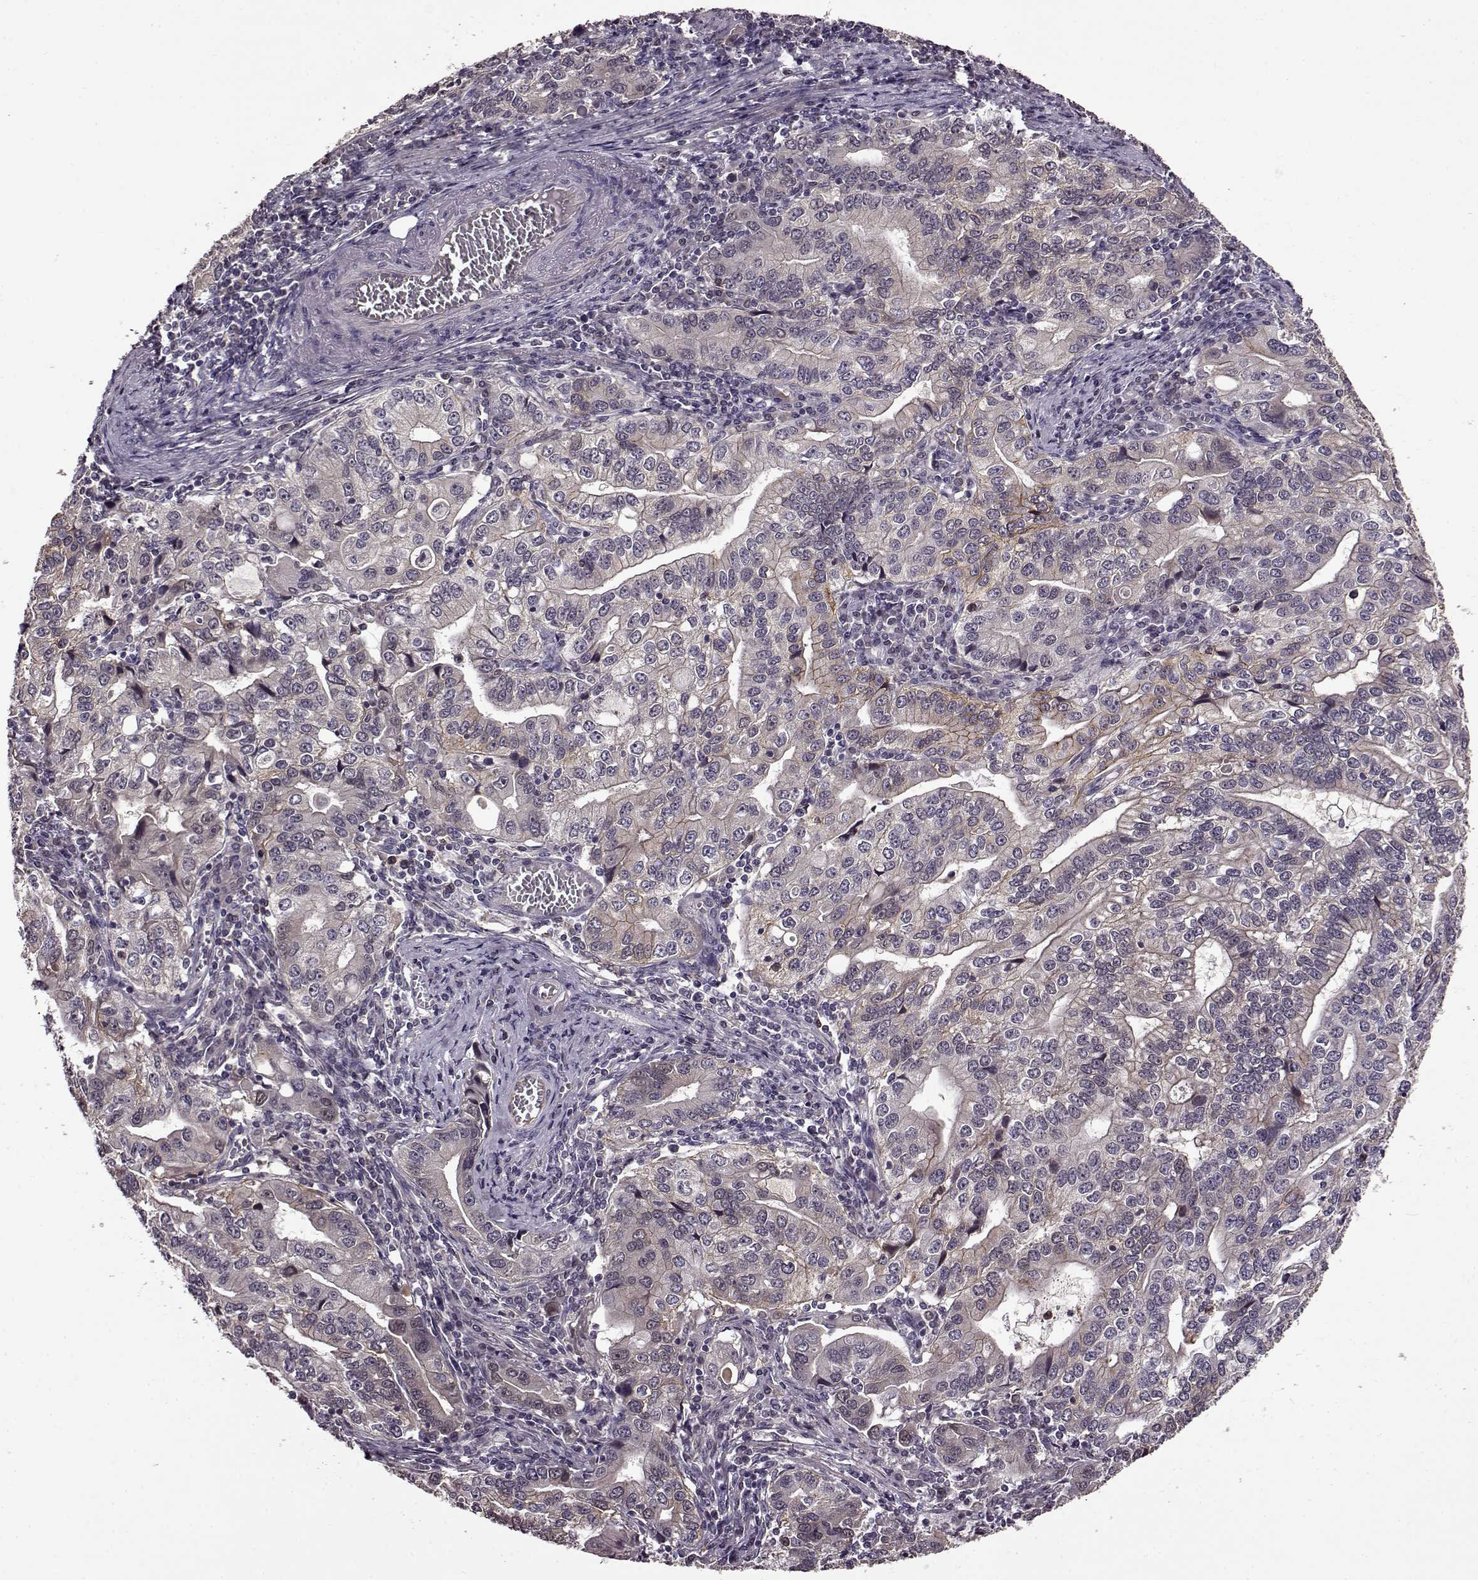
{"staining": {"intensity": "weak", "quantity": "<25%", "location": "cytoplasmic/membranous"}, "tissue": "stomach cancer", "cell_type": "Tumor cells", "image_type": "cancer", "snomed": [{"axis": "morphology", "description": "Adenocarcinoma, NOS"}, {"axis": "topography", "description": "Stomach, lower"}], "caption": "There is no significant positivity in tumor cells of adenocarcinoma (stomach).", "gene": "MAIP1", "patient": {"sex": "female", "age": 72}}